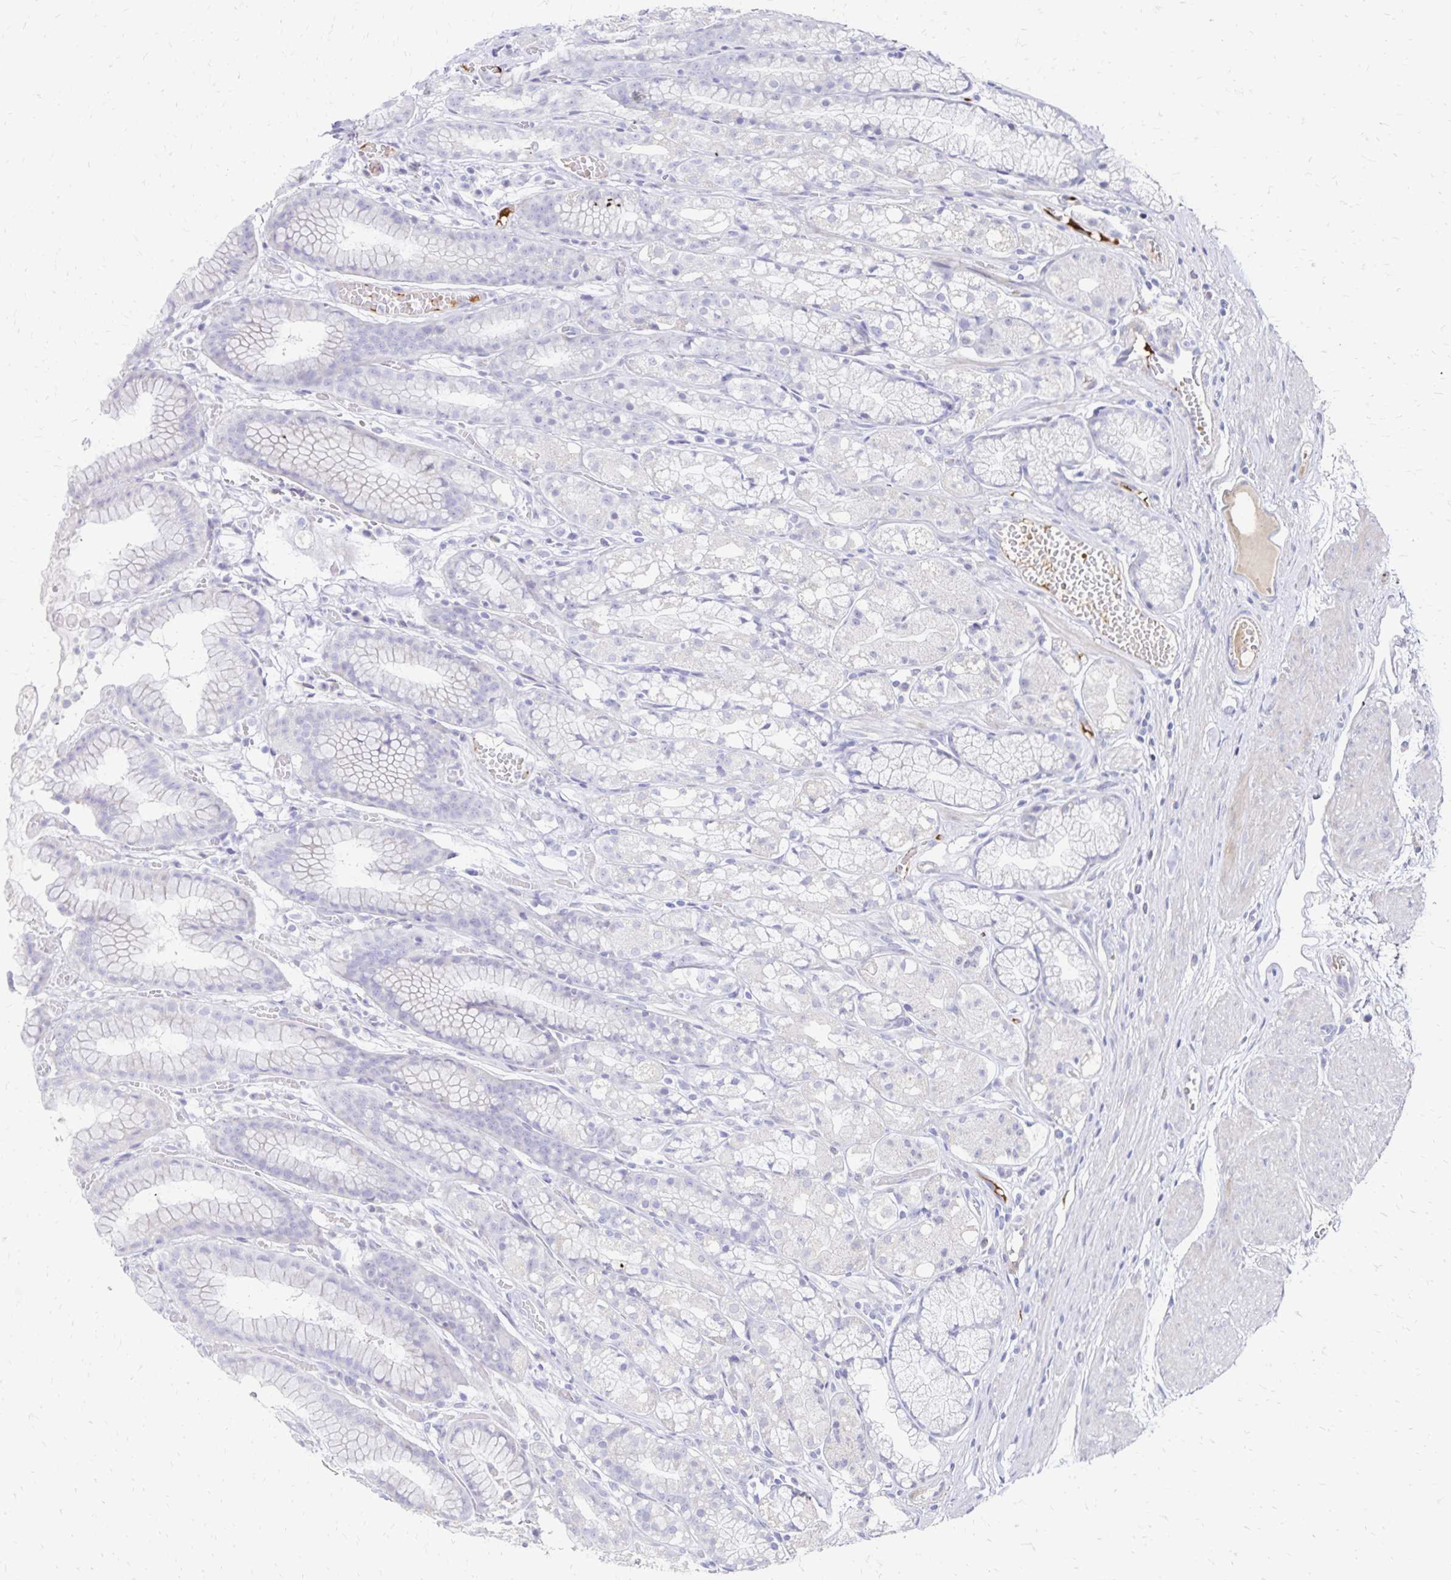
{"staining": {"intensity": "weak", "quantity": "<25%", "location": "cytoplasmic/membranous"}, "tissue": "stomach", "cell_type": "Glandular cells", "image_type": "normal", "snomed": [{"axis": "morphology", "description": "Normal tissue, NOS"}, {"axis": "topography", "description": "Smooth muscle"}, {"axis": "topography", "description": "Stomach"}], "caption": "Human stomach stained for a protein using immunohistochemistry shows no positivity in glandular cells.", "gene": "NECAP1", "patient": {"sex": "male", "age": 70}}